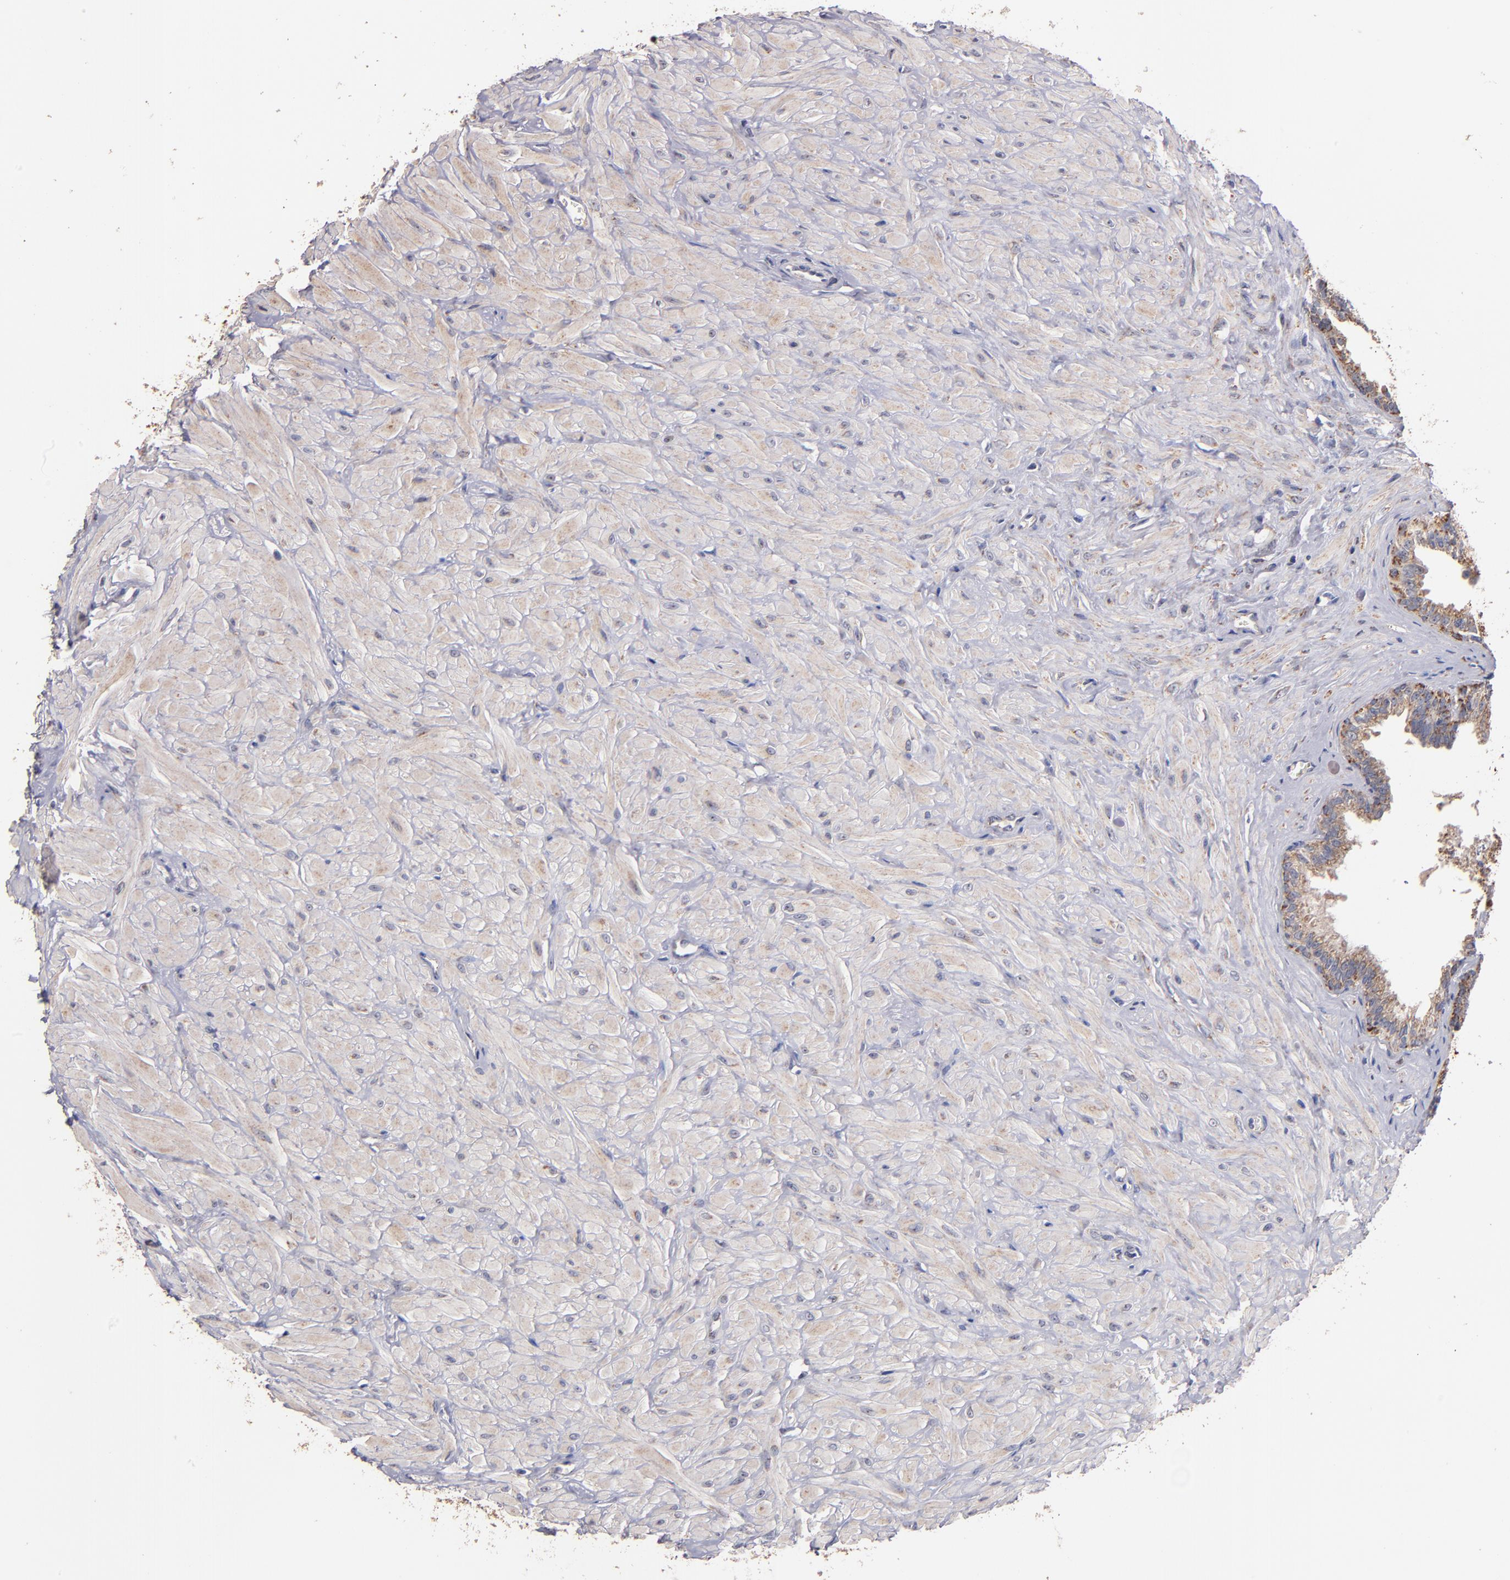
{"staining": {"intensity": "moderate", "quantity": ">75%", "location": "cytoplasmic/membranous"}, "tissue": "seminal vesicle", "cell_type": "Glandular cells", "image_type": "normal", "snomed": [{"axis": "morphology", "description": "Normal tissue, NOS"}, {"axis": "topography", "description": "Seminal veicle"}], "caption": "Seminal vesicle was stained to show a protein in brown. There is medium levels of moderate cytoplasmic/membranous positivity in approximately >75% of glandular cells. Immunohistochemistry stains the protein of interest in brown and the nuclei are stained blue.", "gene": "DIABLO", "patient": {"sex": "male", "age": 26}}